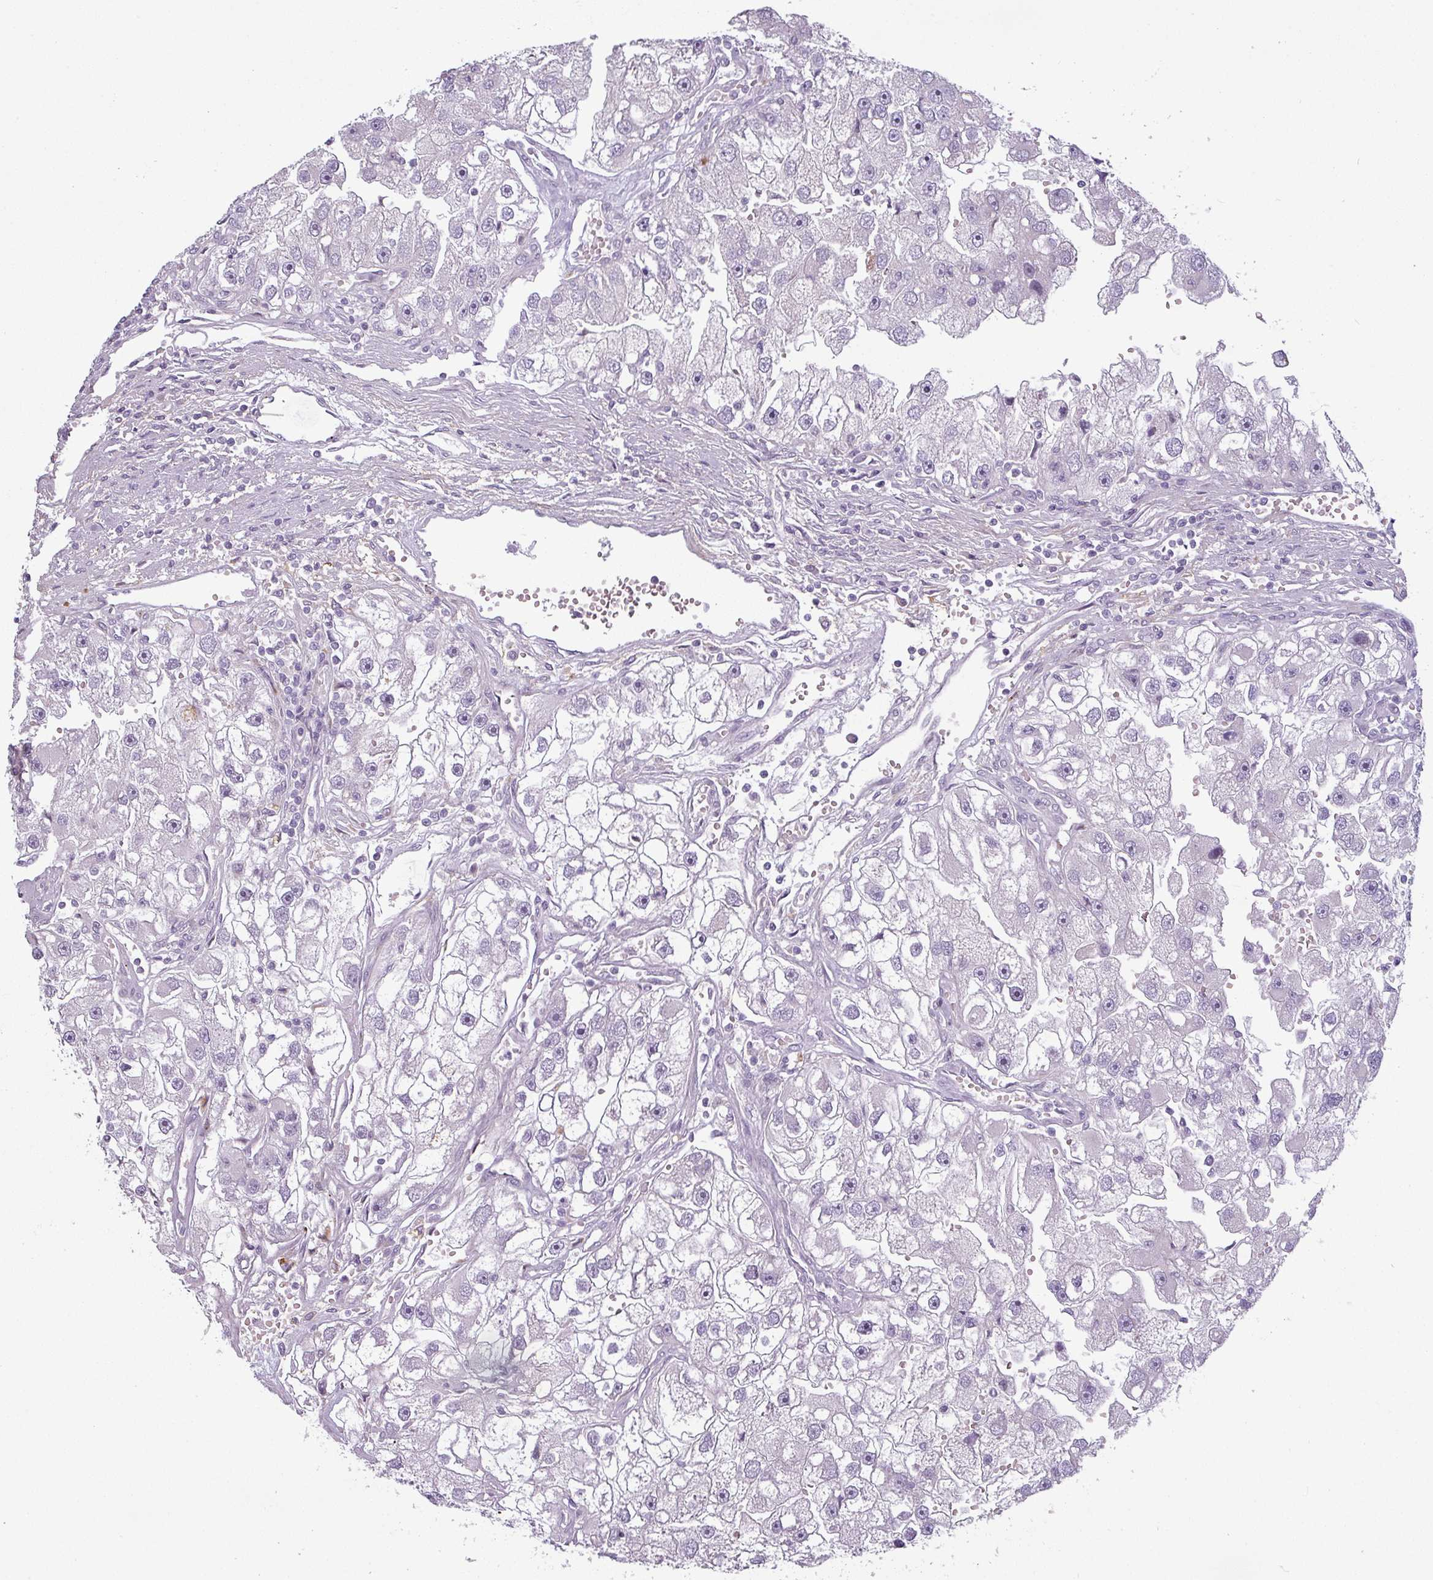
{"staining": {"intensity": "negative", "quantity": "none", "location": "none"}, "tissue": "renal cancer", "cell_type": "Tumor cells", "image_type": "cancer", "snomed": [{"axis": "morphology", "description": "Adenocarcinoma, NOS"}, {"axis": "topography", "description": "Kidney"}], "caption": "Immunohistochemical staining of renal cancer reveals no significant staining in tumor cells. (Brightfield microscopy of DAB (3,3'-diaminobenzidine) IHC at high magnification).", "gene": "C2orf16", "patient": {"sex": "male", "age": 63}}